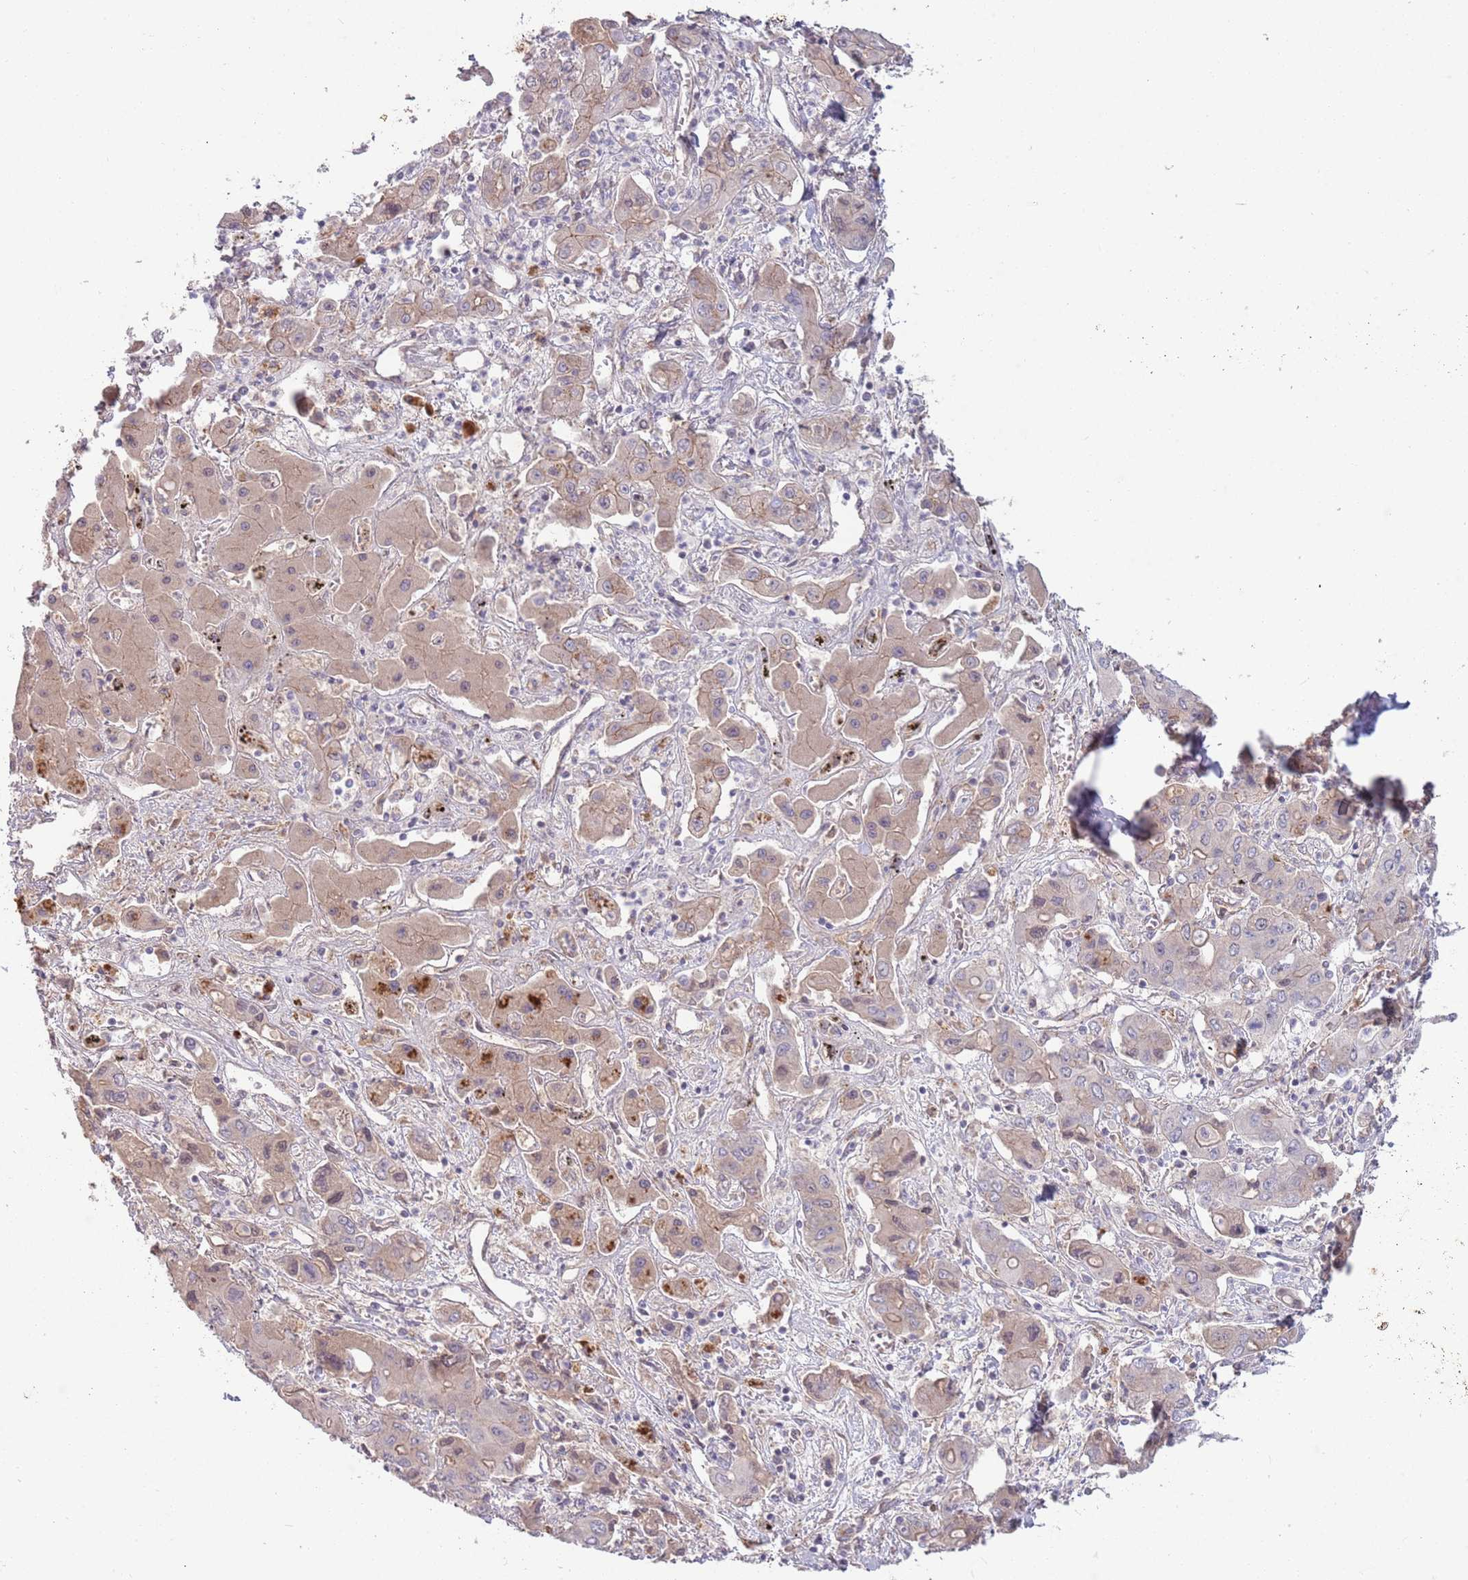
{"staining": {"intensity": "weak", "quantity": "<25%", "location": "cytoplasmic/membranous"}, "tissue": "liver cancer", "cell_type": "Tumor cells", "image_type": "cancer", "snomed": [{"axis": "morphology", "description": "Cholangiocarcinoma"}, {"axis": "topography", "description": "Liver"}], "caption": "Tumor cells show no significant positivity in liver cancer.", "gene": "SAV1", "patient": {"sex": "male", "age": 67}}